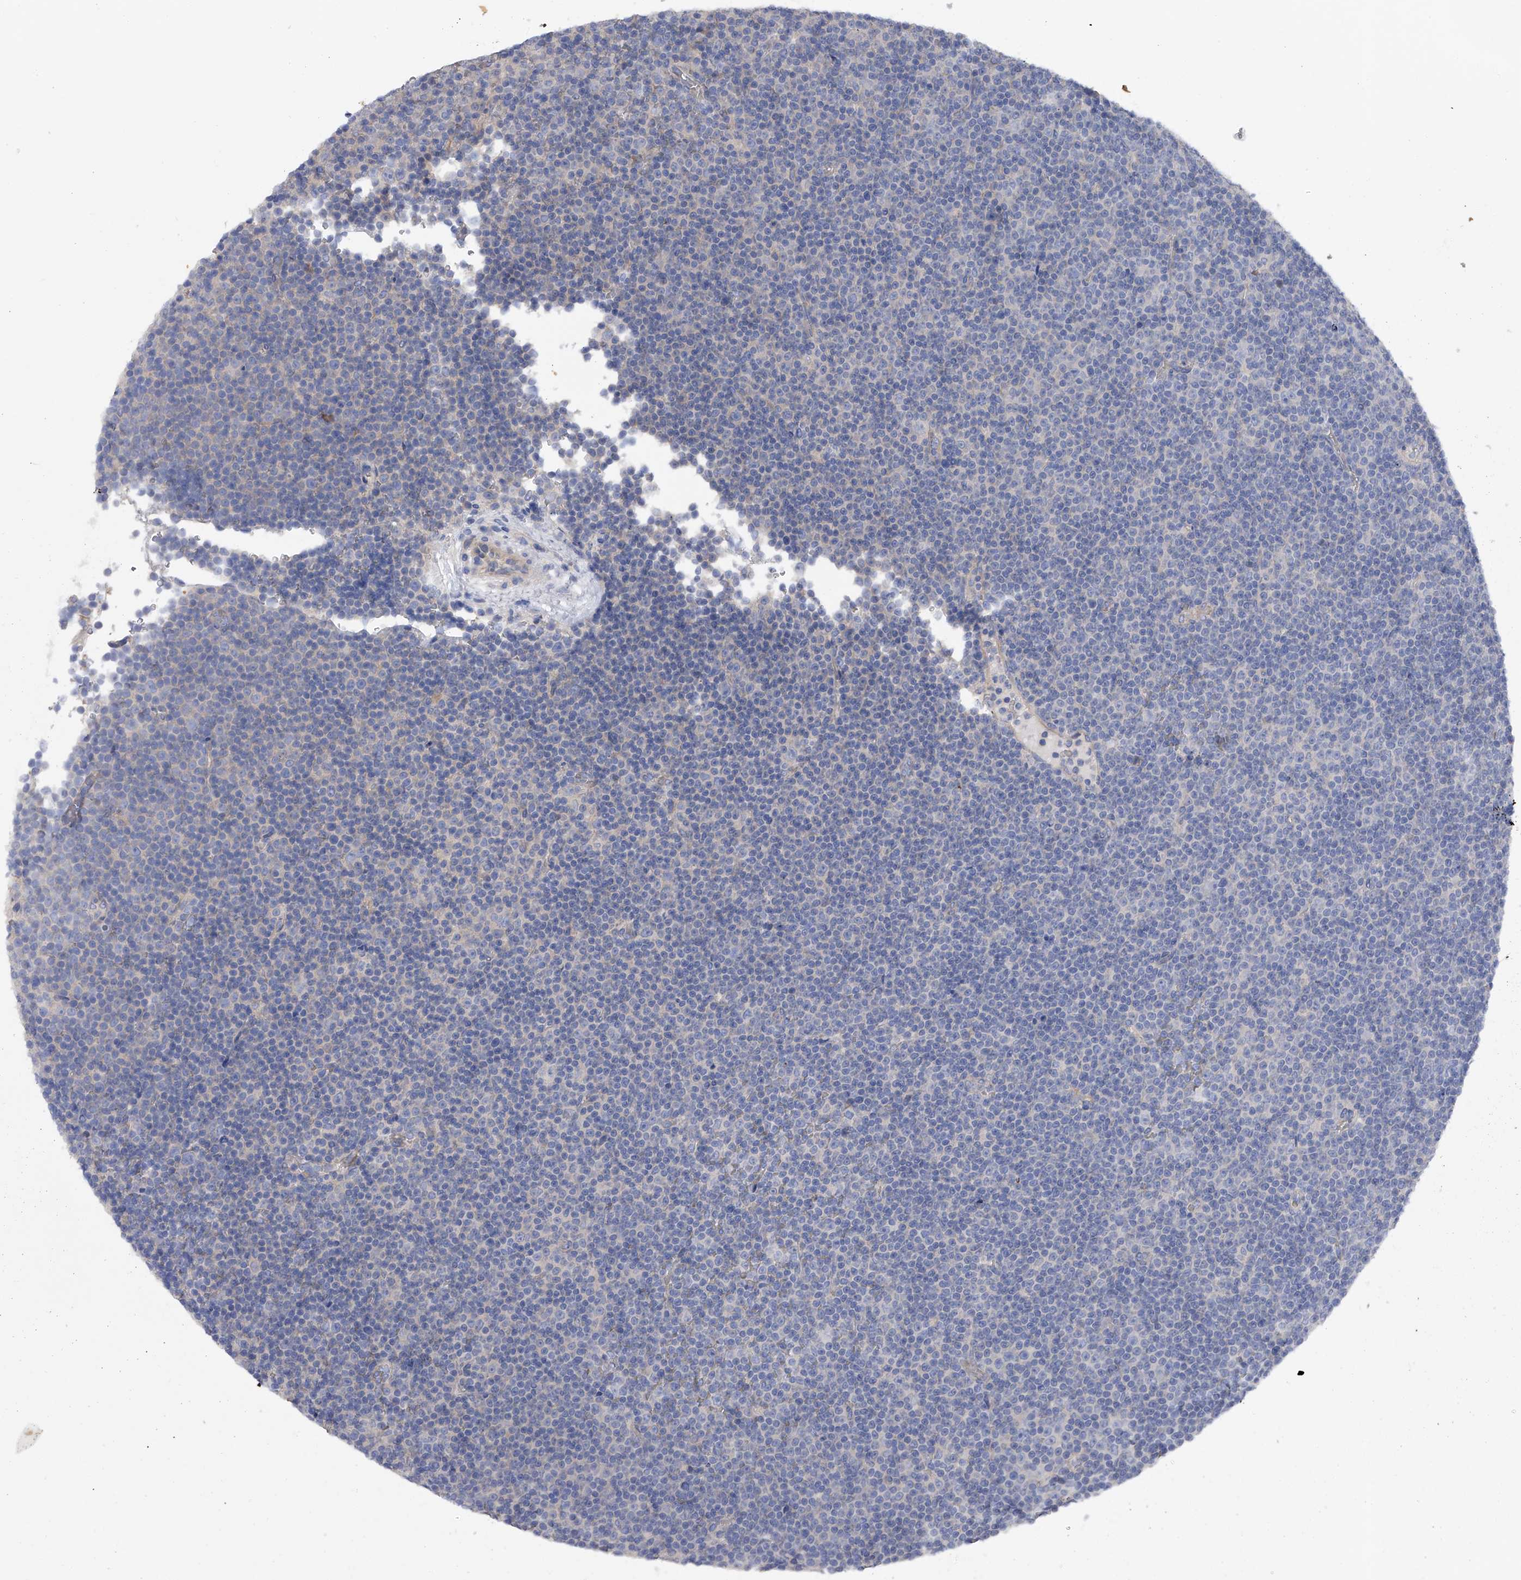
{"staining": {"intensity": "negative", "quantity": "none", "location": "none"}, "tissue": "lymphoma", "cell_type": "Tumor cells", "image_type": "cancer", "snomed": [{"axis": "morphology", "description": "Malignant lymphoma, non-Hodgkin's type, Low grade"}, {"axis": "topography", "description": "Lymph node"}], "caption": "Low-grade malignant lymphoma, non-Hodgkin's type was stained to show a protein in brown. There is no significant positivity in tumor cells. Brightfield microscopy of IHC stained with DAB (brown) and hematoxylin (blue), captured at high magnification.", "gene": "RWDD2A", "patient": {"sex": "female", "age": 67}}